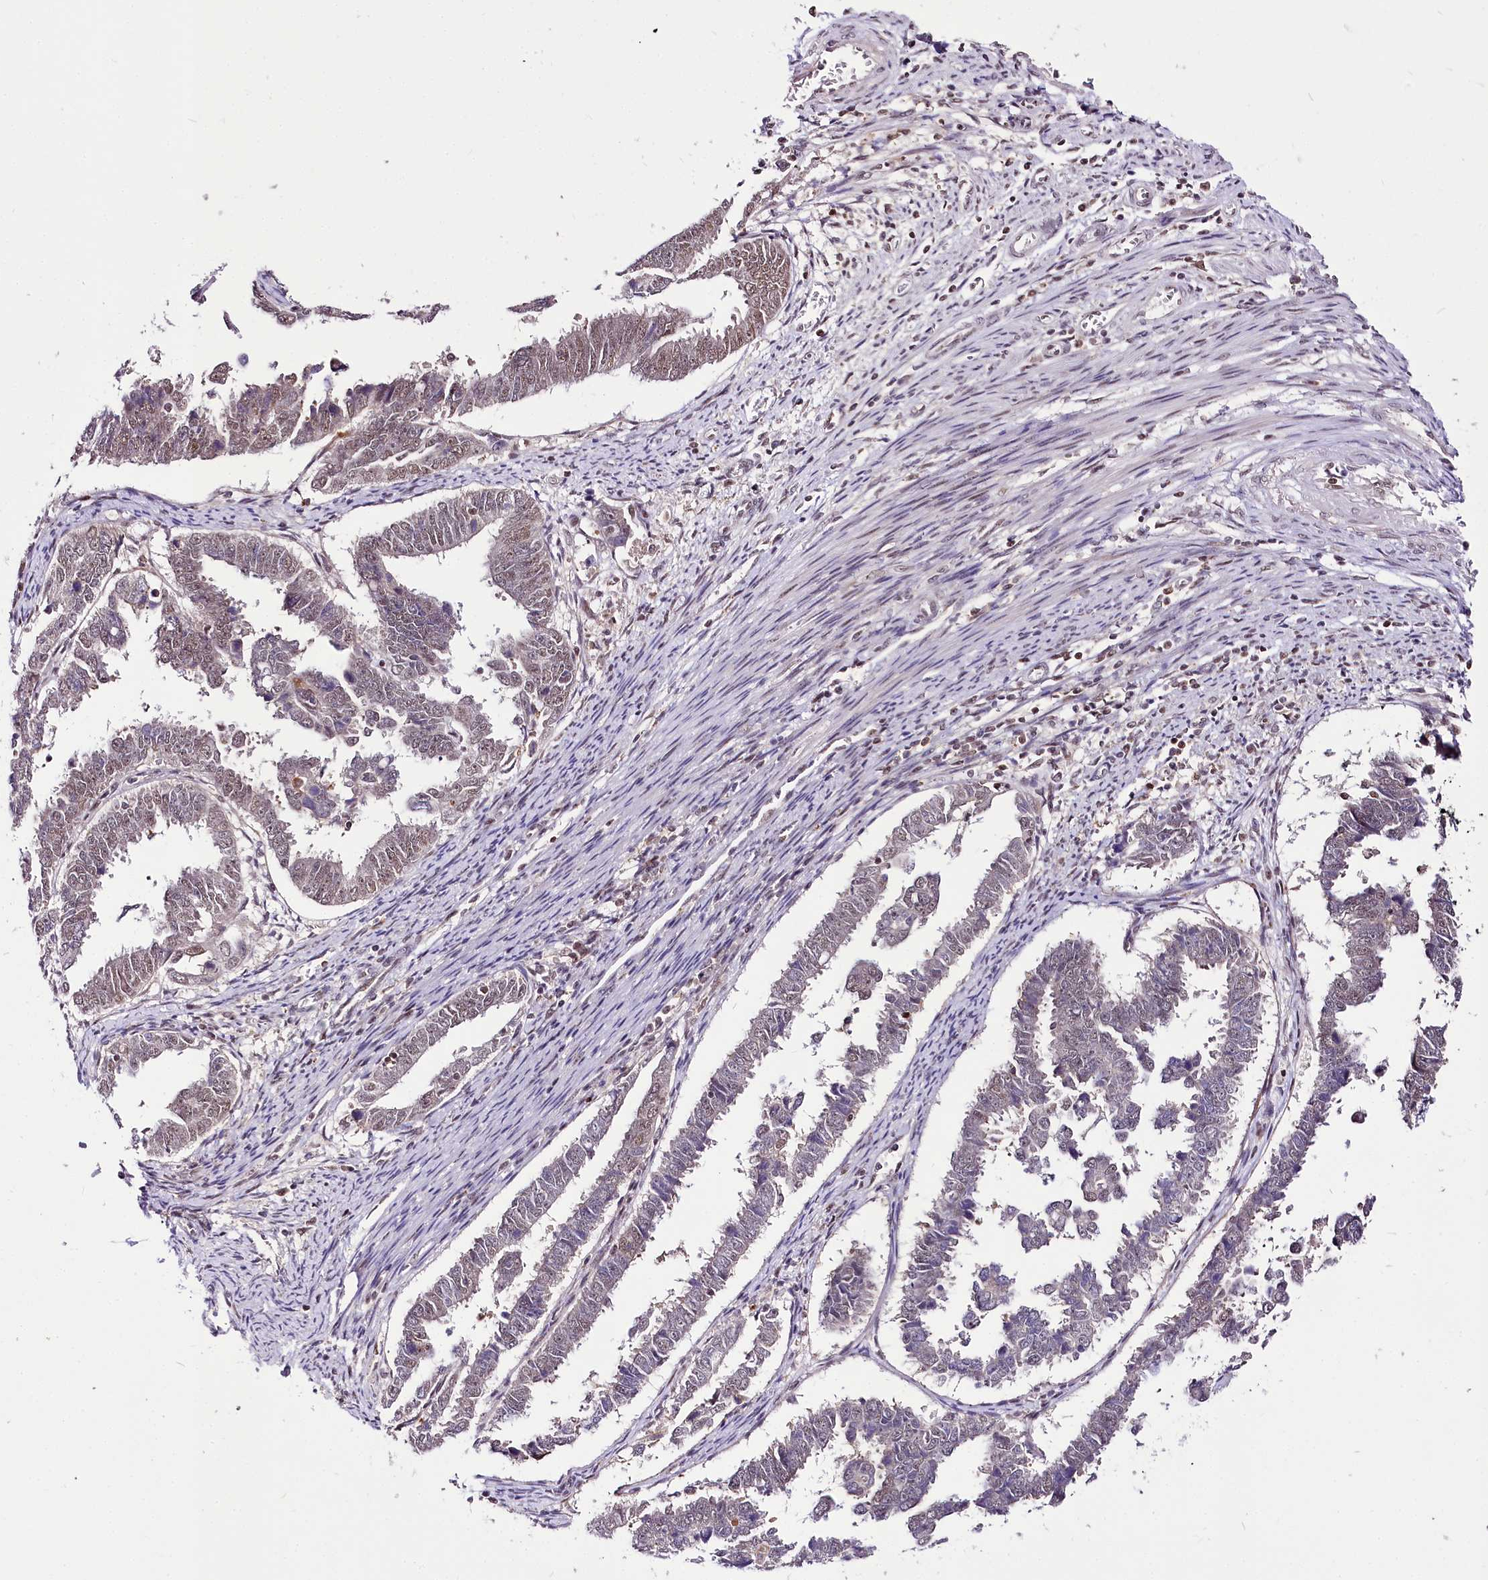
{"staining": {"intensity": "weak", "quantity": "25%-75%", "location": "nuclear"}, "tissue": "endometrial cancer", "cell_type": "Tumor cells", "image_type": "cancer", "snomed": [{"axis": "morphology", "description": "Adenocarcinoma, NOS"}, {"axis": "topography", "description": "Endometrium"}], "caption": "This photomicrograph exhibits IHC staining of adenocarcinoma (endometrial), with low weak nuclear positivity in about 25%-75% of tumor cells.", "gene": "POLA2", "patient": {"sex": "female", "age": 75}}